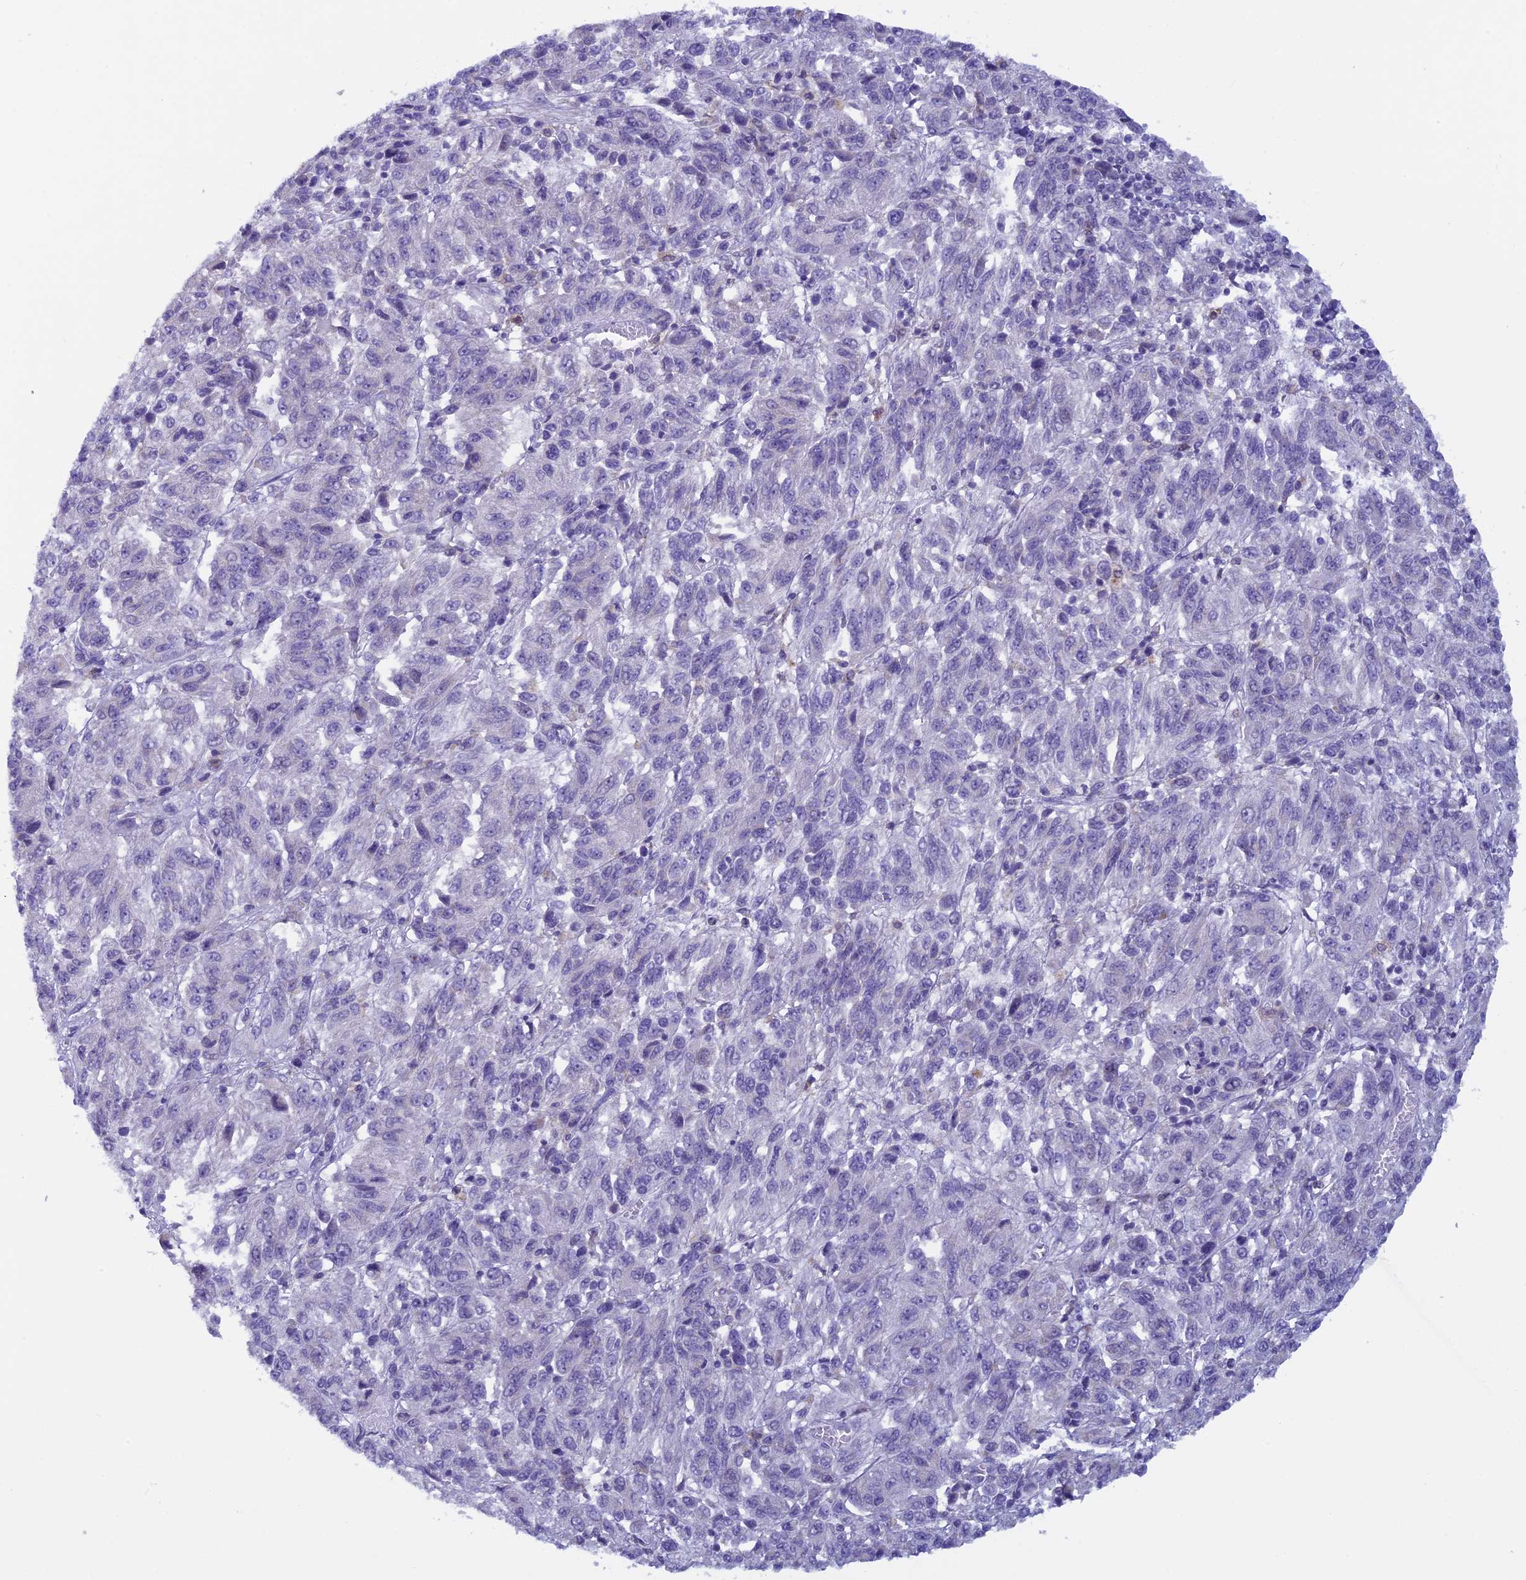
{"staining": {"intensity": "negative", "quantity": "none", "location": "none"}, "tissue": "melanoma", "cell_type": "Tumor cells", "image_type": "cancer", "snomed": [{"axis": "morphology", "description": "Malignant melanoma, Metastatic site"}, {"axis": "topography", "description": "Lung"}], "caption": "Immunohistochemical staining of human malignant melanoma (metastatic site) shows no significant expression in tumor cells. (DAB immunohistochemistry with hematoxylin counter stain).", "gene": "IGSF6", "patient": {"sex": "male", "age": 64}}